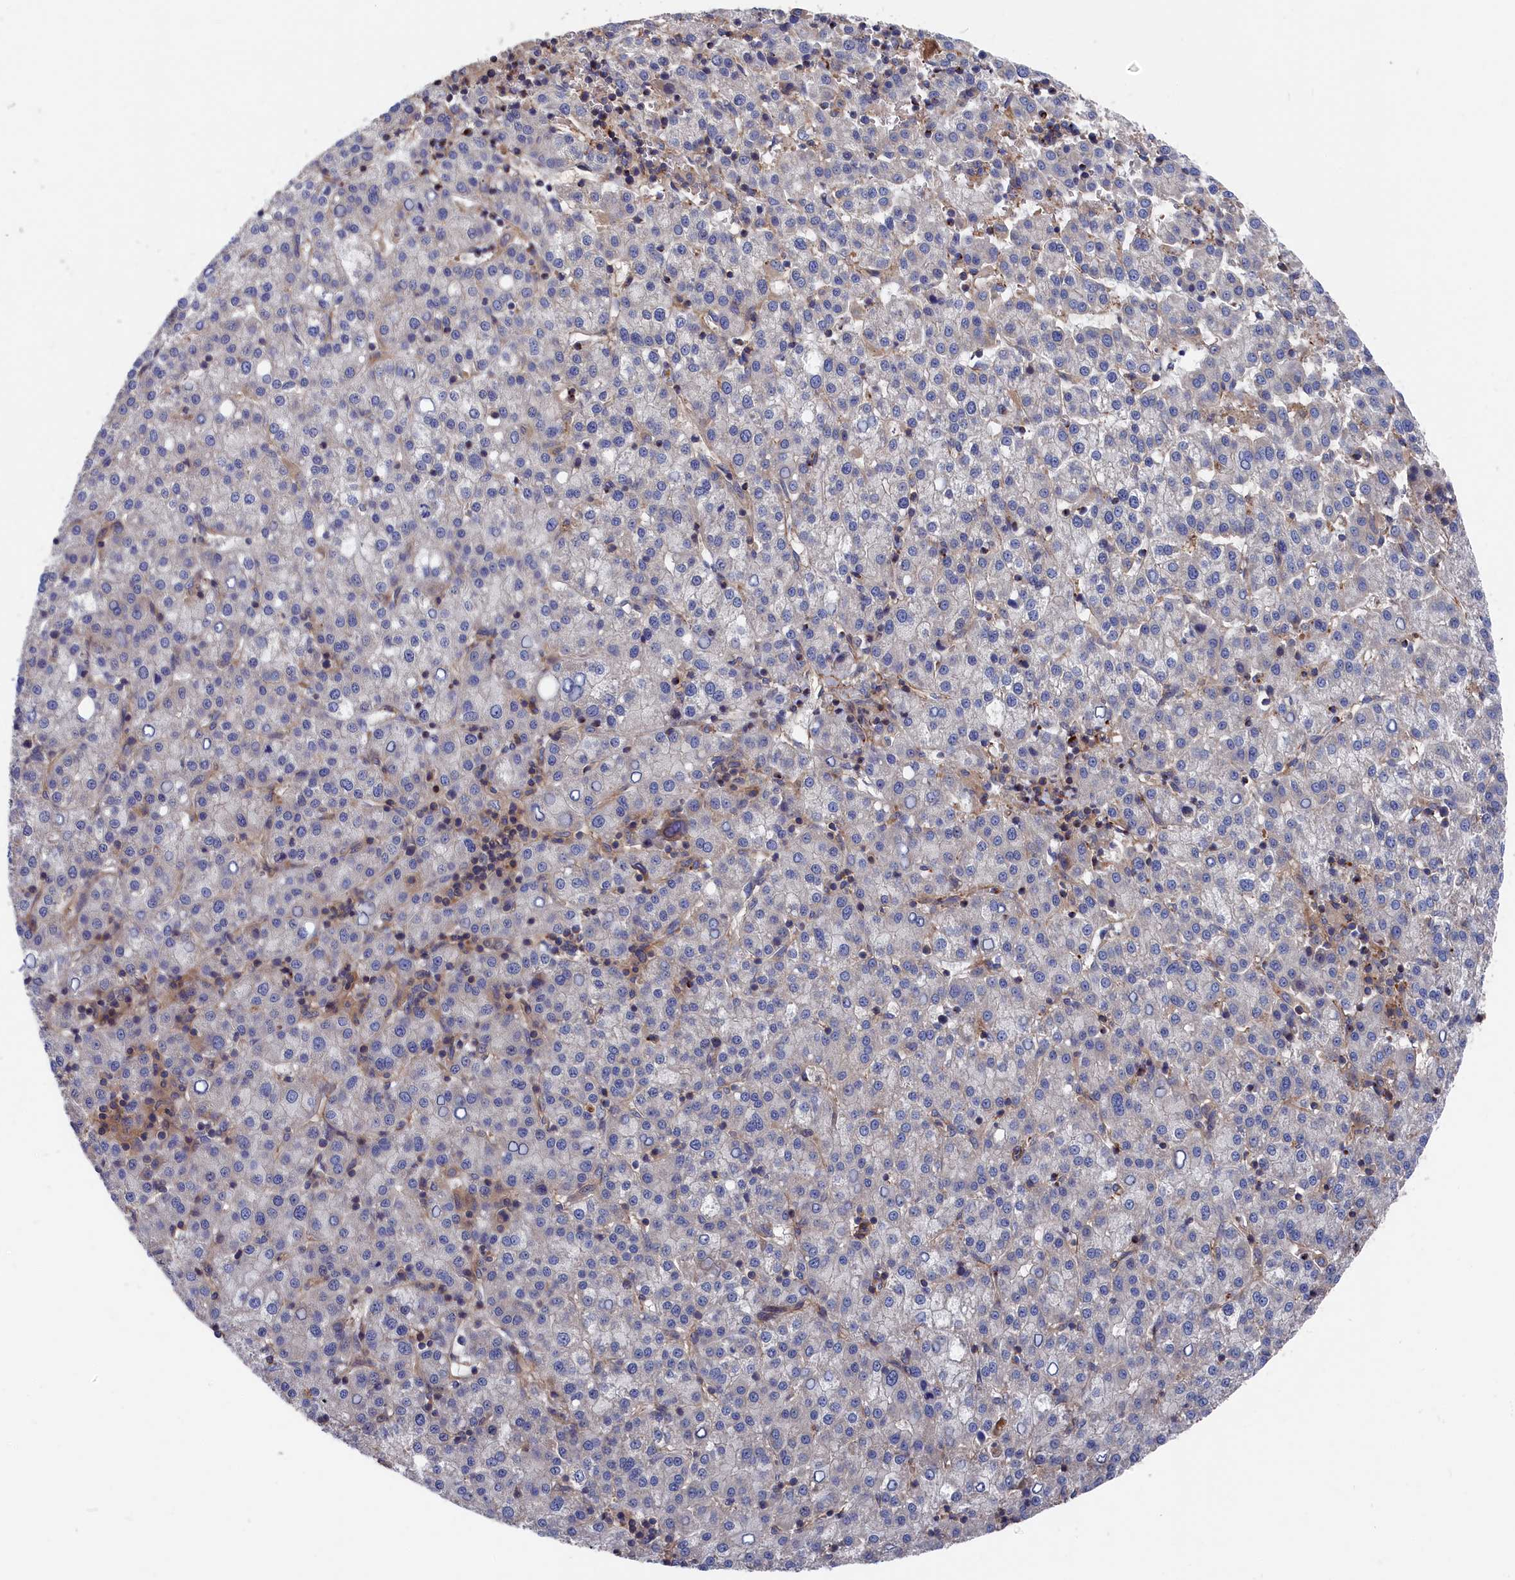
{"staining": {"intensity": "negative", "quantity": "none", "location": "none"}, "tissue": "liver cancer", "cell_type": "Tumor cells", "image_type": "cancer", "snomed": [{"axis": "morphology", "description": "Carcinoma, Hepatocellular, NOS"}, {"axis": "topography", "description": "Liver"}], "caption": "Photomicrograph shows no protein positivity in tumor cells of liver cancer tissue. (DAB (3,3'-diaminobenzidine) IHC with hematoxylin counter stain).", "gene": "LDHD", "patient": {"sex": "female", "age": 58}}